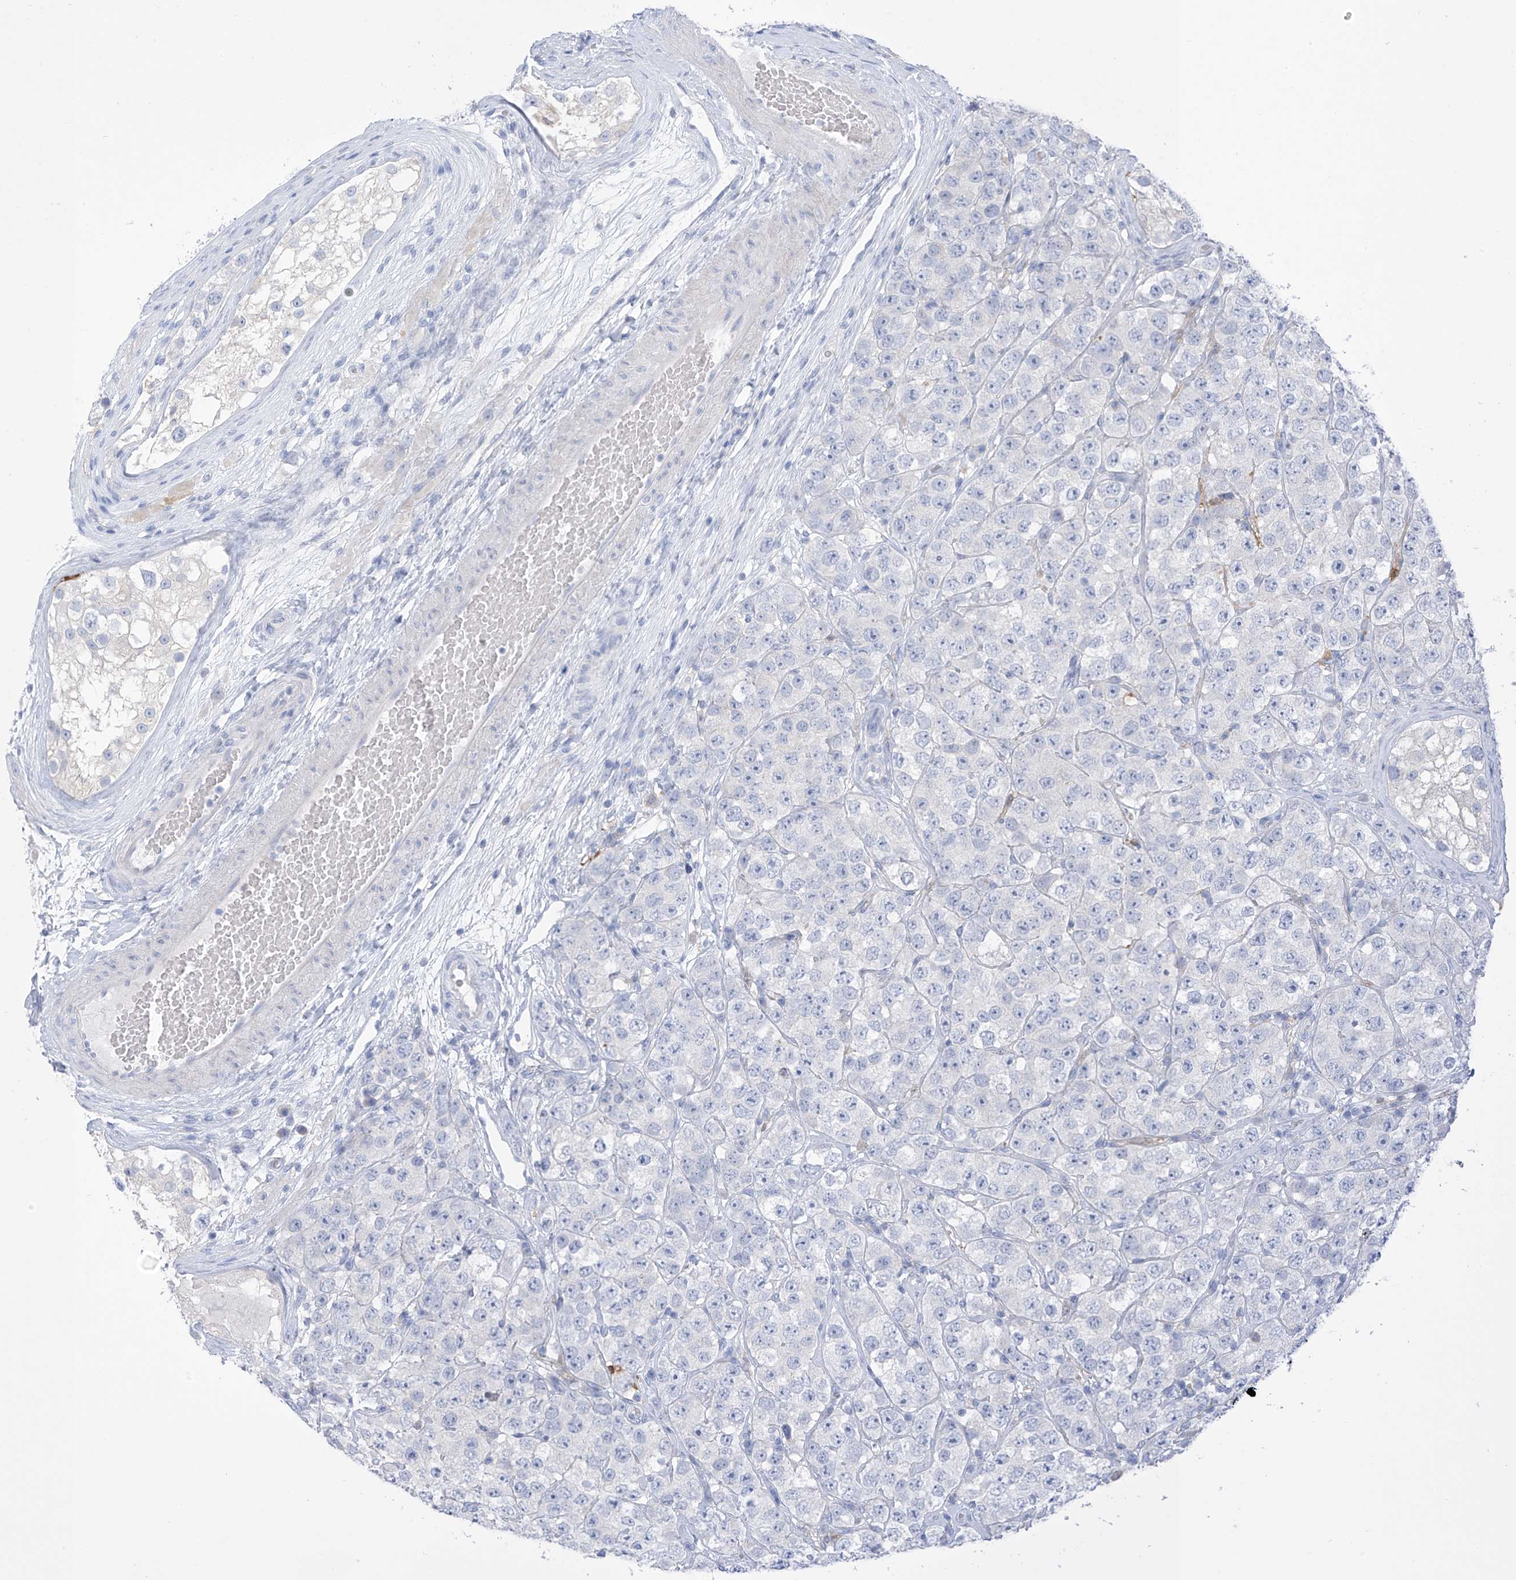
{"staining": {"intensity": "negative", "quantity": "none", "location": "none"}, "tissue": "testis cancer", "cell_type": "Tumor cells", "image_type": "cancer", "snomed": [{"axis": "morphology", "description": "Seminoma, NOS"}, {"axis": "topography", "description": "Testis"}], "caption": "Immunohistochemistry (IHC) histopathology image of neoplastic tissue: testis cancer (seminoma) stained with DAB exhibits no significant protein staining in tumor cells.", "gene": "TRMT2B", "patient": {"sex": "male", "age": 28}}